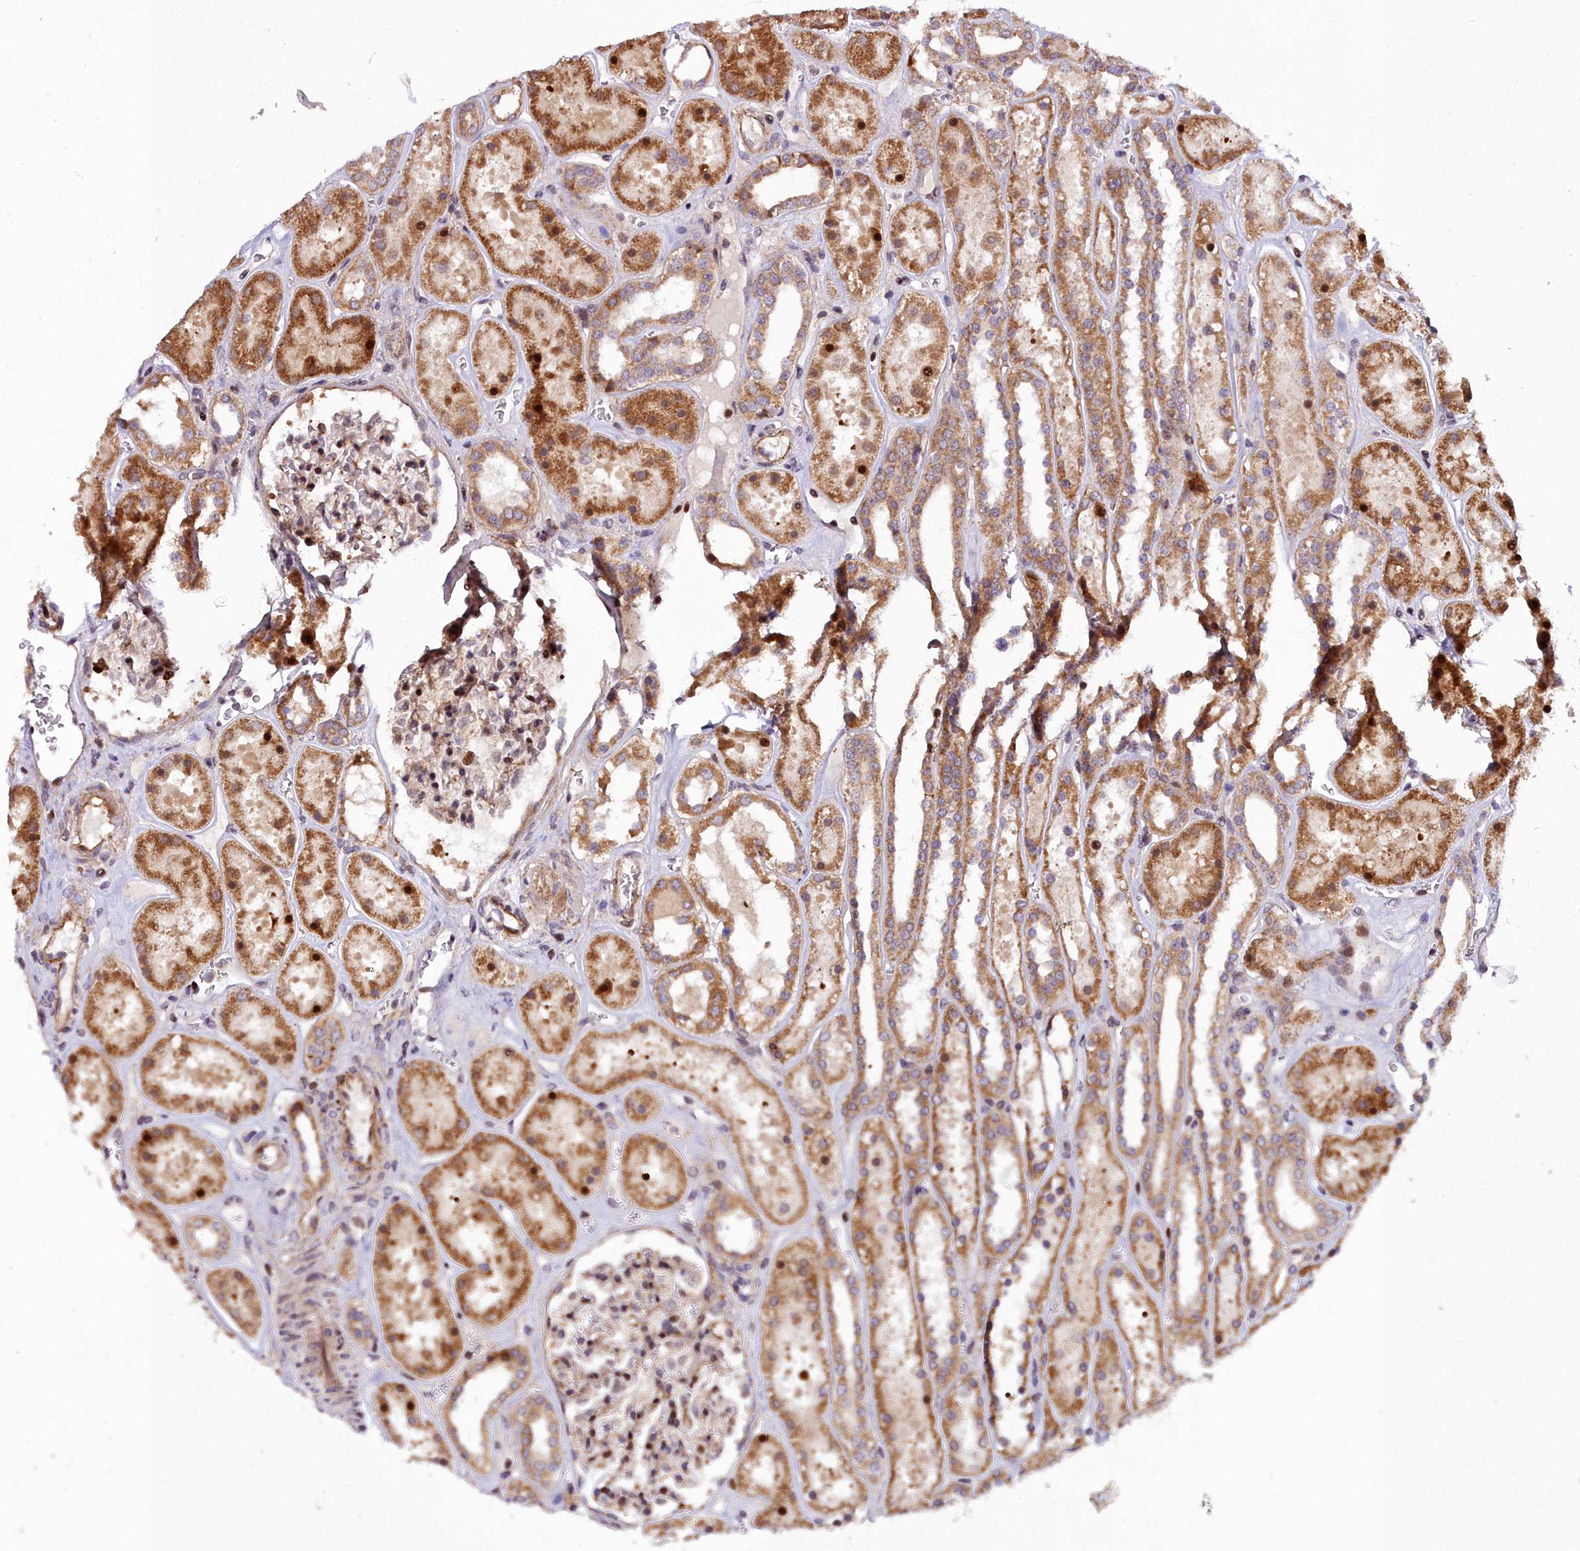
{"staining": {"intensity": "moderate", "quantity": "25%-75%", "location": "nuclear"}, "tissue": "kidney", "cell_type": "Cells in glomeruli", "image_type": "normal", "snomed": [{"axis": "morphology", "description": "Normal tissue, NOS"}, {"axis": "topography", "description": "Kidney"}], "caption": "This photomicrograph displays immunohistochemistry staining of unremarkable human kidney, with medium moderate nuclear positivity in approximately 25%-75% of cells in glomeruli.", "gene": "MRPS11", "patient": {"sex": "female", "age": 41}}